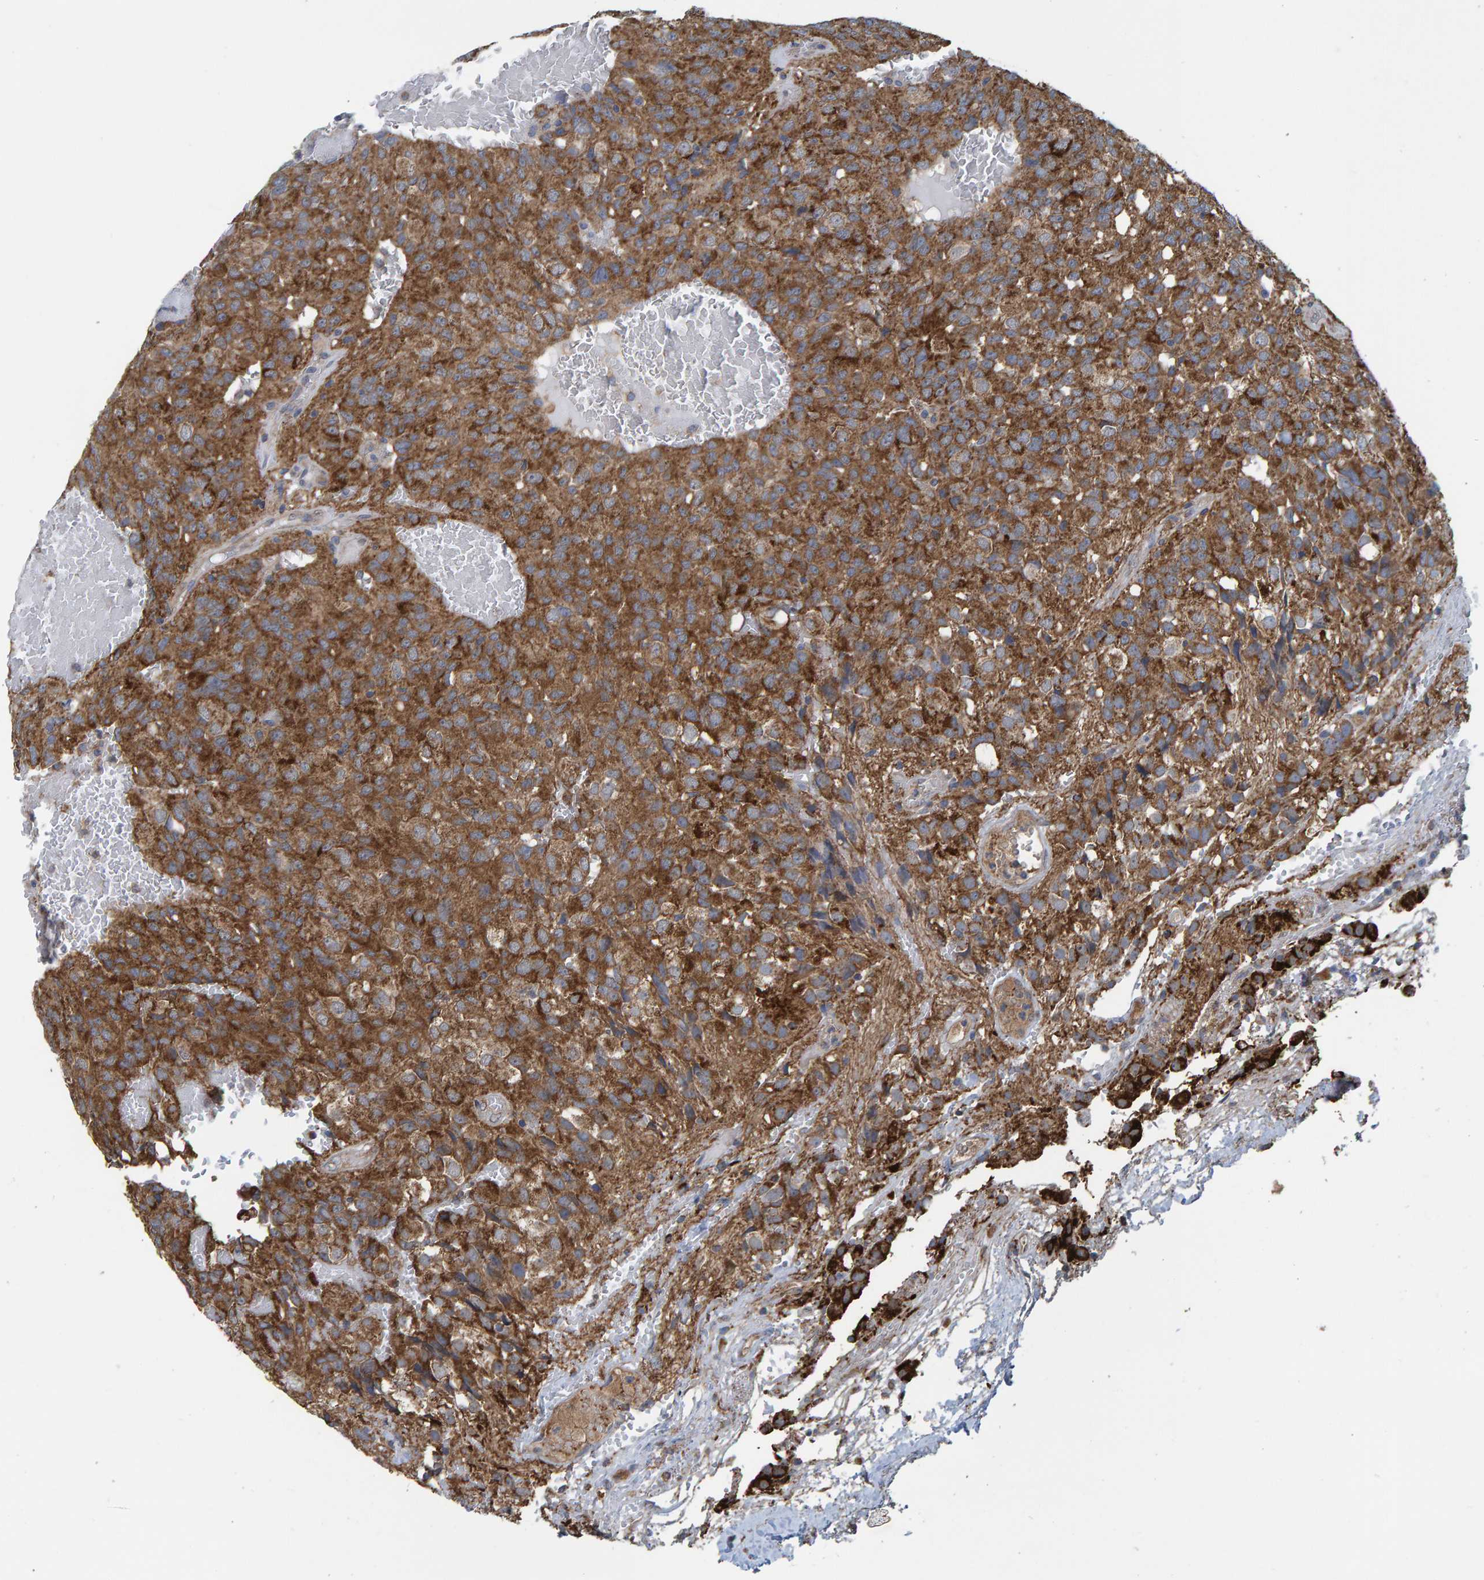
{"staining": {"intensity": "moderate", "quantity": ">75%", "location": "cytoplasmic/membranous"}, "tissue": "glioma", "cell_type": "Tumor cells", "image_type": "cancer", "snomed": [{"axis": "morphology", "description": "Glioma, malignant, High grade"}, {"axis": "topography", "description": "Brain"}], "caption": "Malignant glioma (high-grade) tissue exhibits moderate cytoplasmic/membranous expression in approximately >75% of tumor cells, visualized by immunohistochemistry.", "gene": "LRSAM1", "patient": {"sex": "male", "age": 32}}